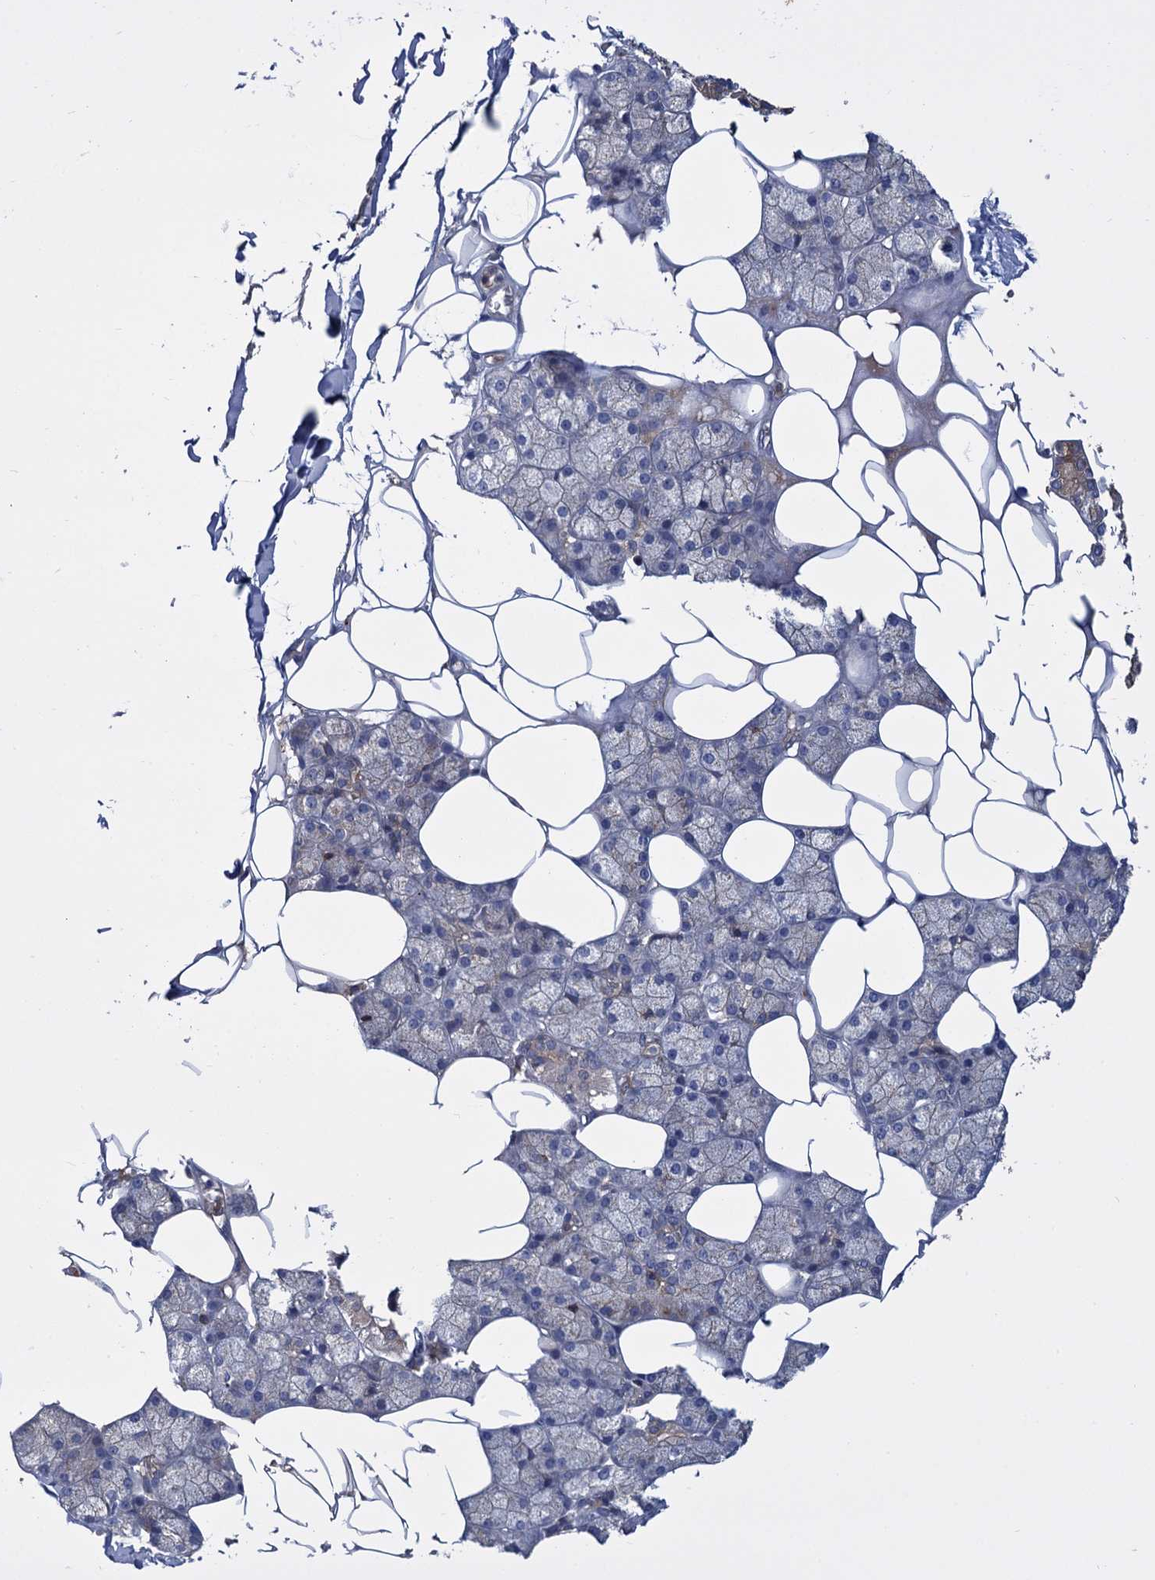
{"staining": {"intensity": "moderate", "quantity": "25%-75%", "location": "cytoplasmic/membranous"}, "tissue": "salivary gland", "cell_type": "Glandular cells", "image_type": "normal", "snomed": [{"axis": "morphology", "description": "Normal tissue, NOS"}, {"axis": "topography", "description": "Salivary gland"}], "caption": "This image displays immunohistochemistry staining of benign salivary gland, with medium moderate cytoplasmic/membranous staining in about 25%-75% of glandular cells.", "gene": "GCLC", "patient": {"sex": "male", "age": 62}}